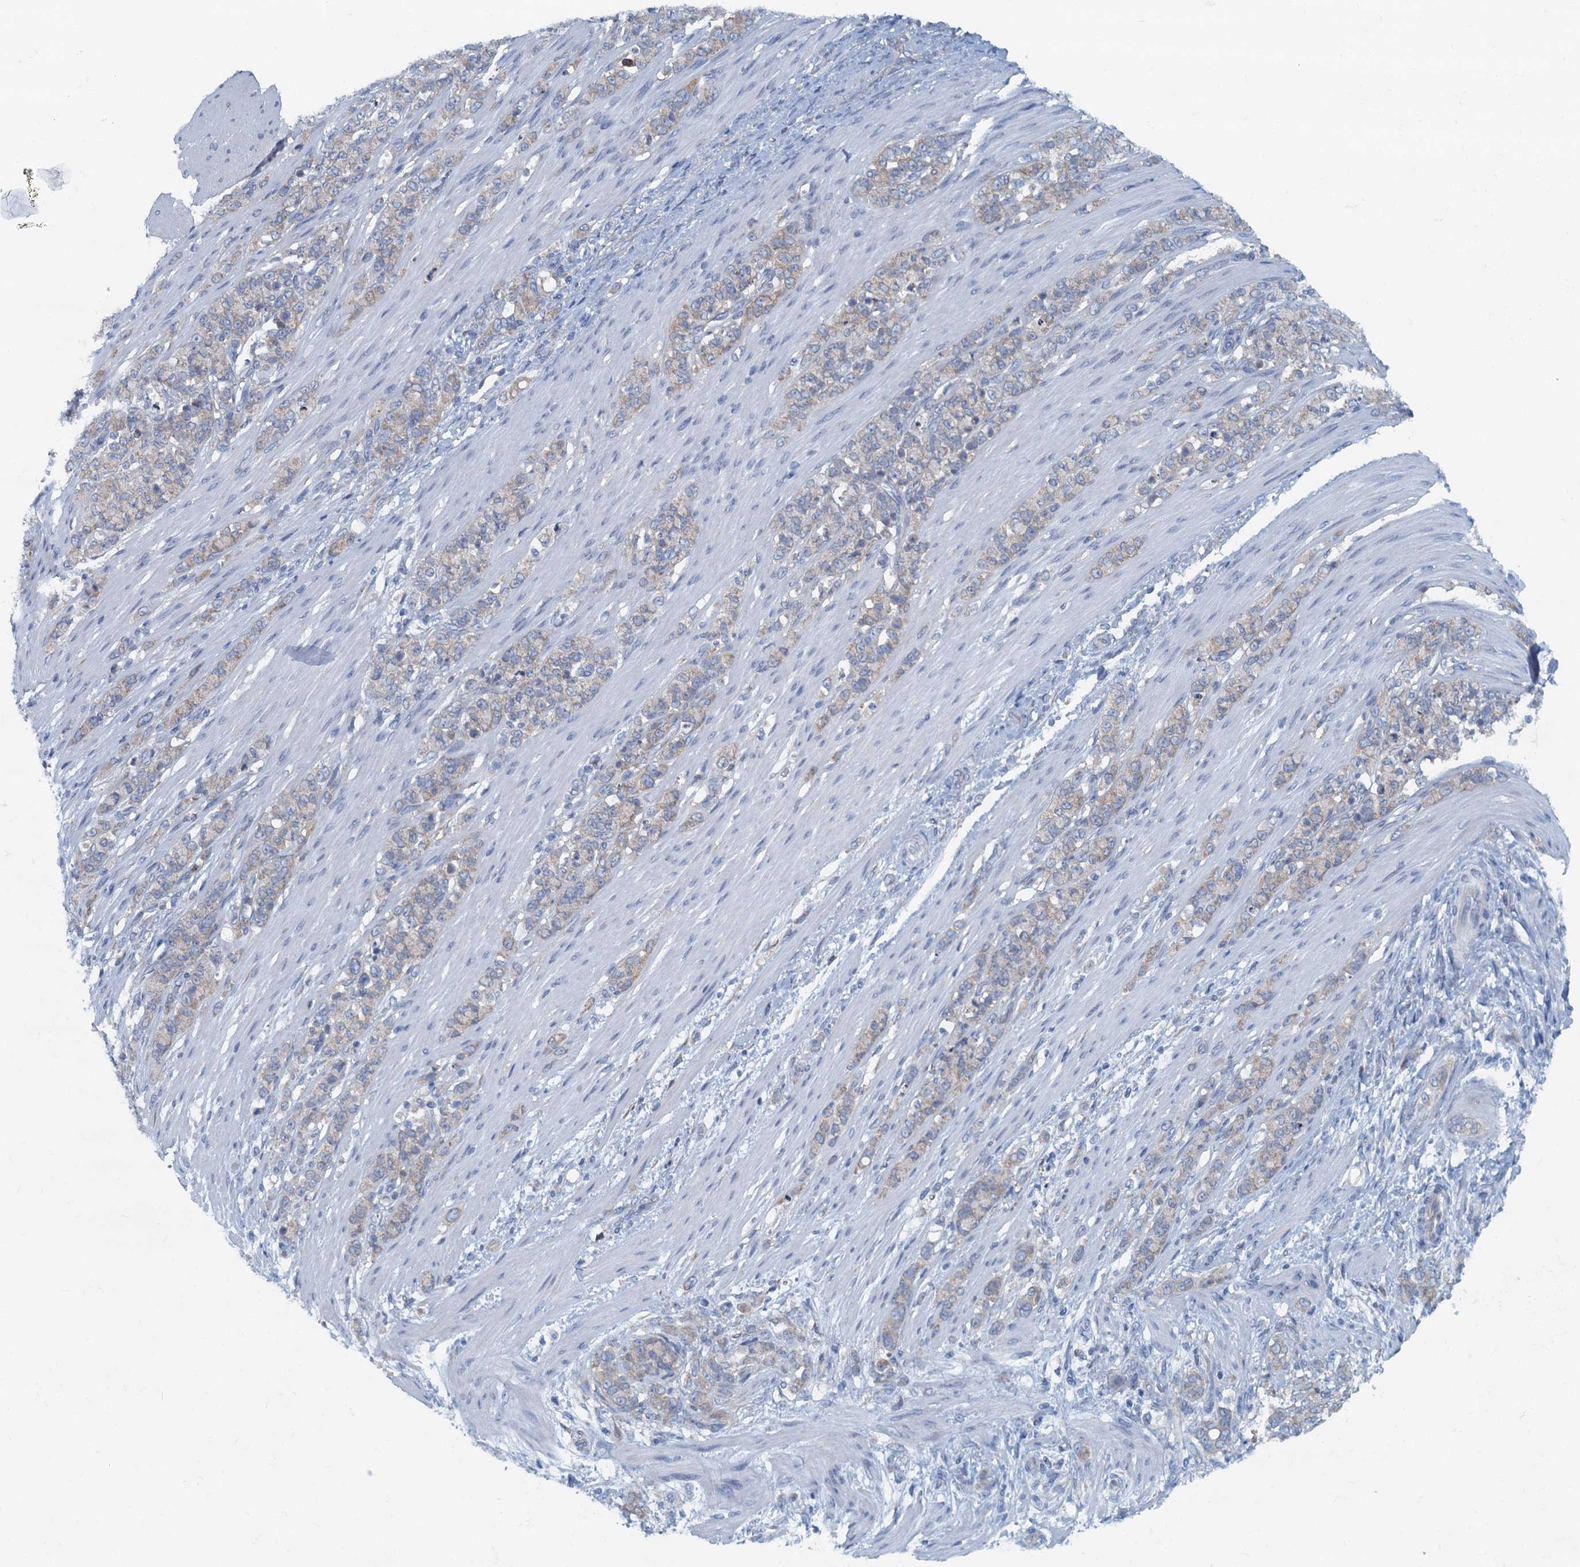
{"staining": {"intensity": "weak", "quantity": "25%-75%", "location": "cytoplasmic/membranous"}, "tissue": "stomach cancer", "cell_type": "Tumor cells", "image_type": "cancer", "snomed": [{"axis": "morphology", "description": "Adenocarcinoma, NOS"}, {"axis": "topography", "description": "Stomach"}], "caption": "Brown immunohistochemical staining in stomach adenocarcinoma shows weak cytoplasmic/membranous staining in approximately 25%-75% of tumor cells.", "gene": "MYDGF", "patient": {"sex": "female", "age": 79}}